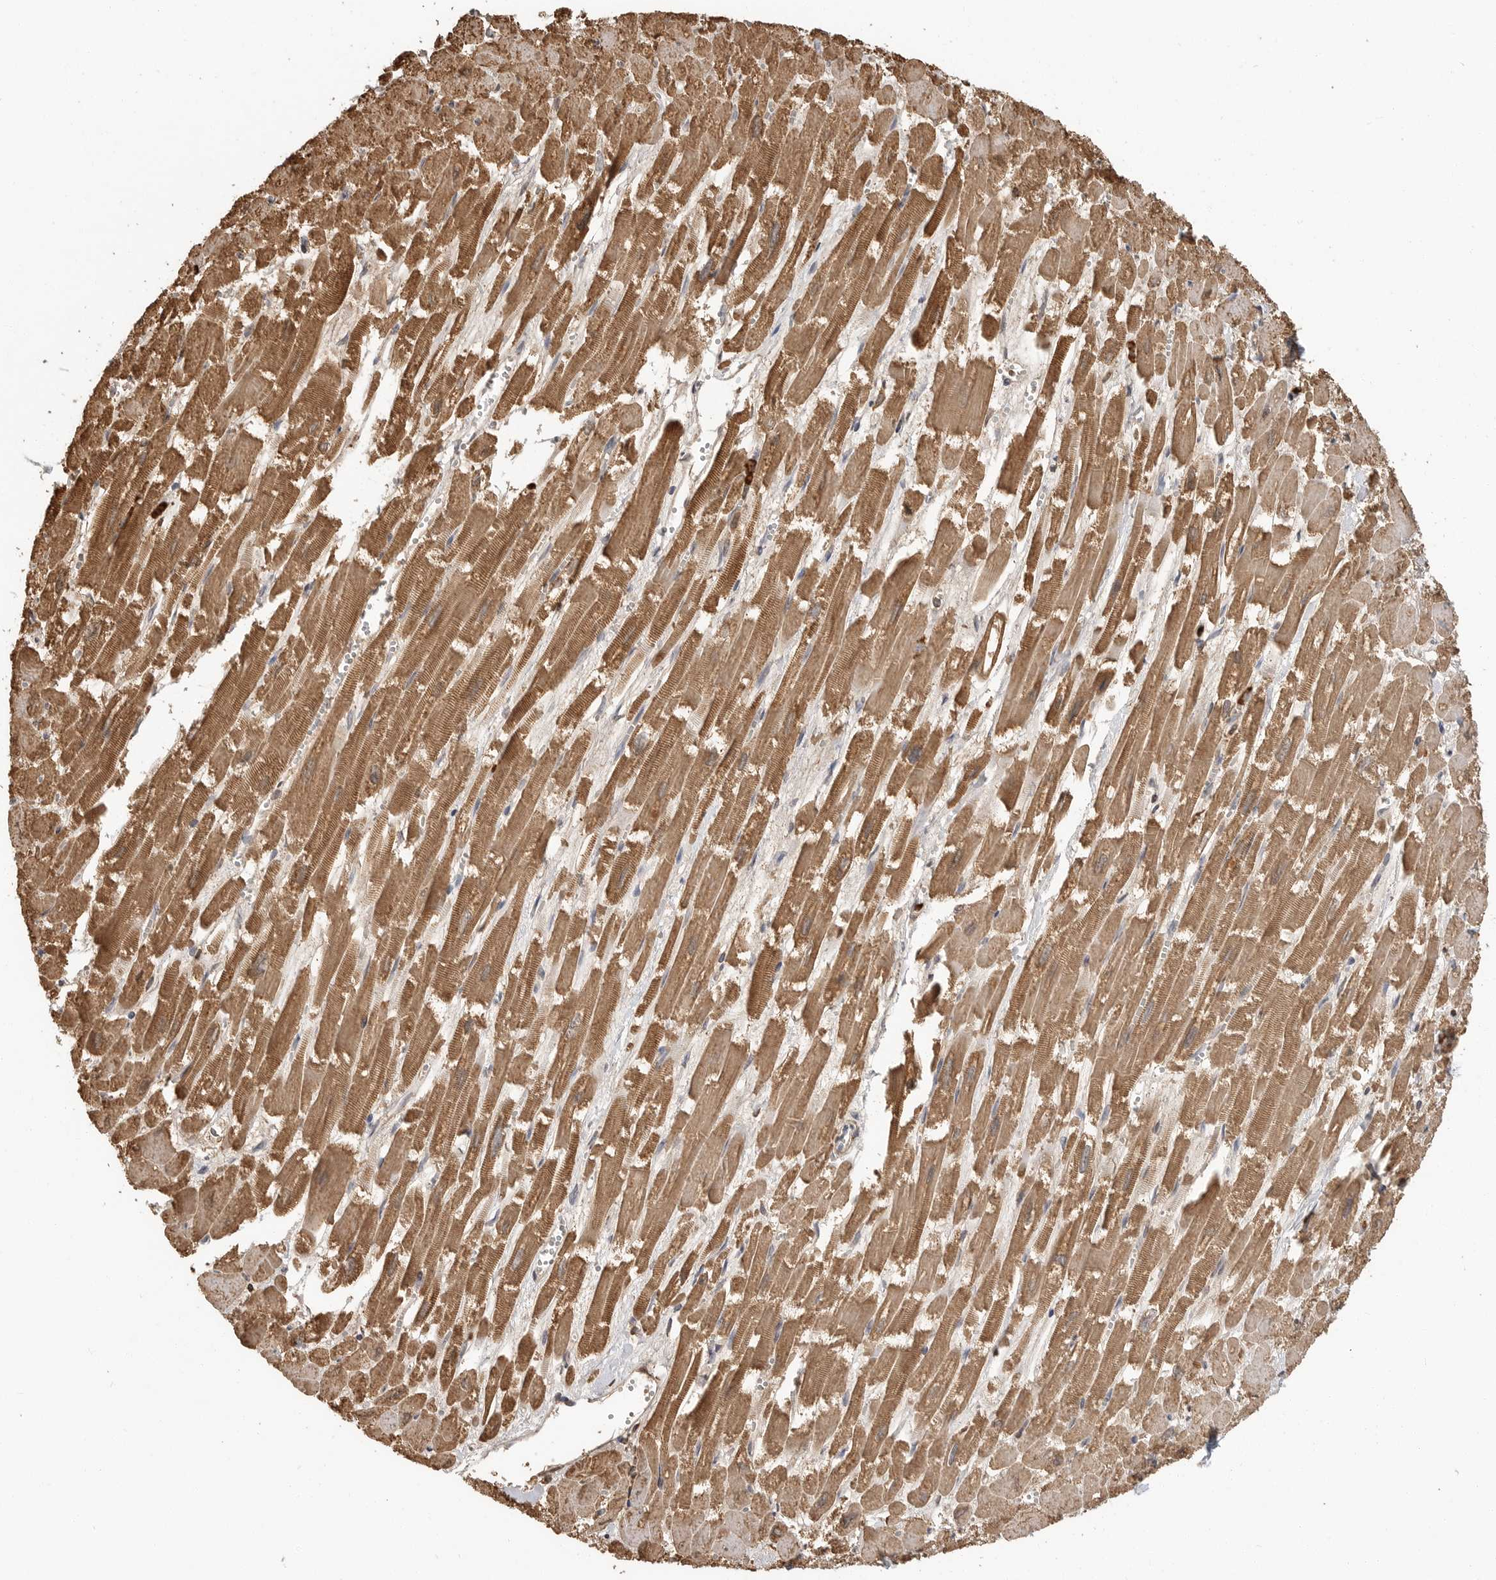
{"staining": {"intensity": "strong", "quantity": ">75%", "location": "cytoplasmic/membranous"}, "tissue": "heart muscle", "cell_type": "Cardiomyocytes", "image_type": "normal", "snomed": [{"axis": "morphology", "description": "Normal tissue, NOS"}, {"axis": "topography", "description": "Heart"}], "caption": "This is a histology image of immunohistochemistry (IHC) staining of normal heart muscle, which shows strong staining in the cytoplasmic/membranous of cardiomyocytes.", "gene": "GCNT2", "patient": {"sex": "male", "age": 54}}